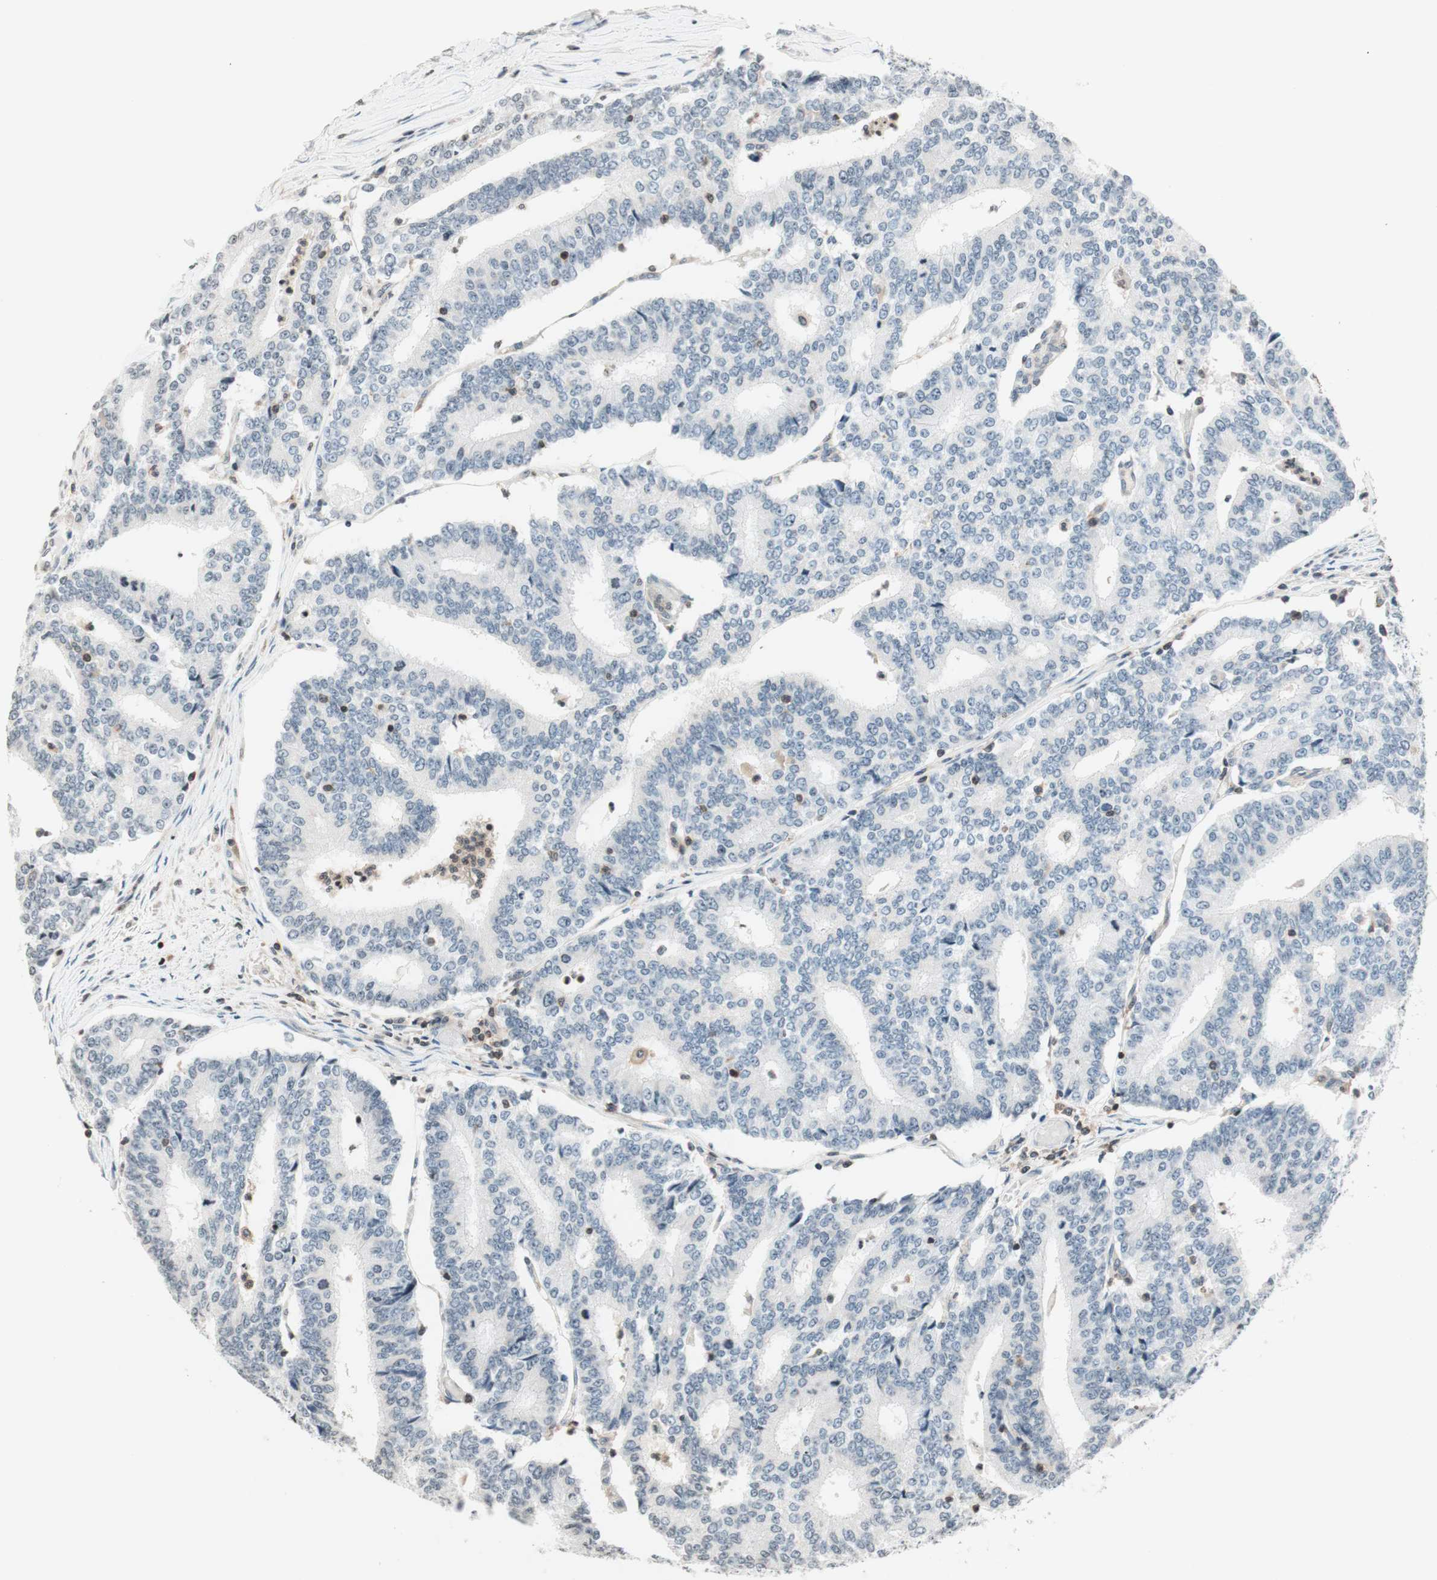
{"staining": {"intensity": "negative", "quantity": "none", "location": "none"}, "tissue": "prostate cancer", "cell_type": "Tumor cells", "image_type": "cancer", "snomed": [{"axis": "morphology", "description": "Normal tissue, NOS"}, {"axis": "morphology", "description": "Adenocarcinoma, High grade"}, {"axis": "topography", "description": "Prostate"}, {"axis": "topography", "description": "Seminal veicle"}], "caption": "Adenocarcinoma (high-grade) (prostate) was stained to show a protein in brown. There is no significant staining in tumor cells. (Stains: DAB immunohistochemistry with hematoxylin counter stain, Microscopy: brightfield microscopy at high magnification).", "gene": "WIPF1", "patient": {"sex": "male", "age": 55}}